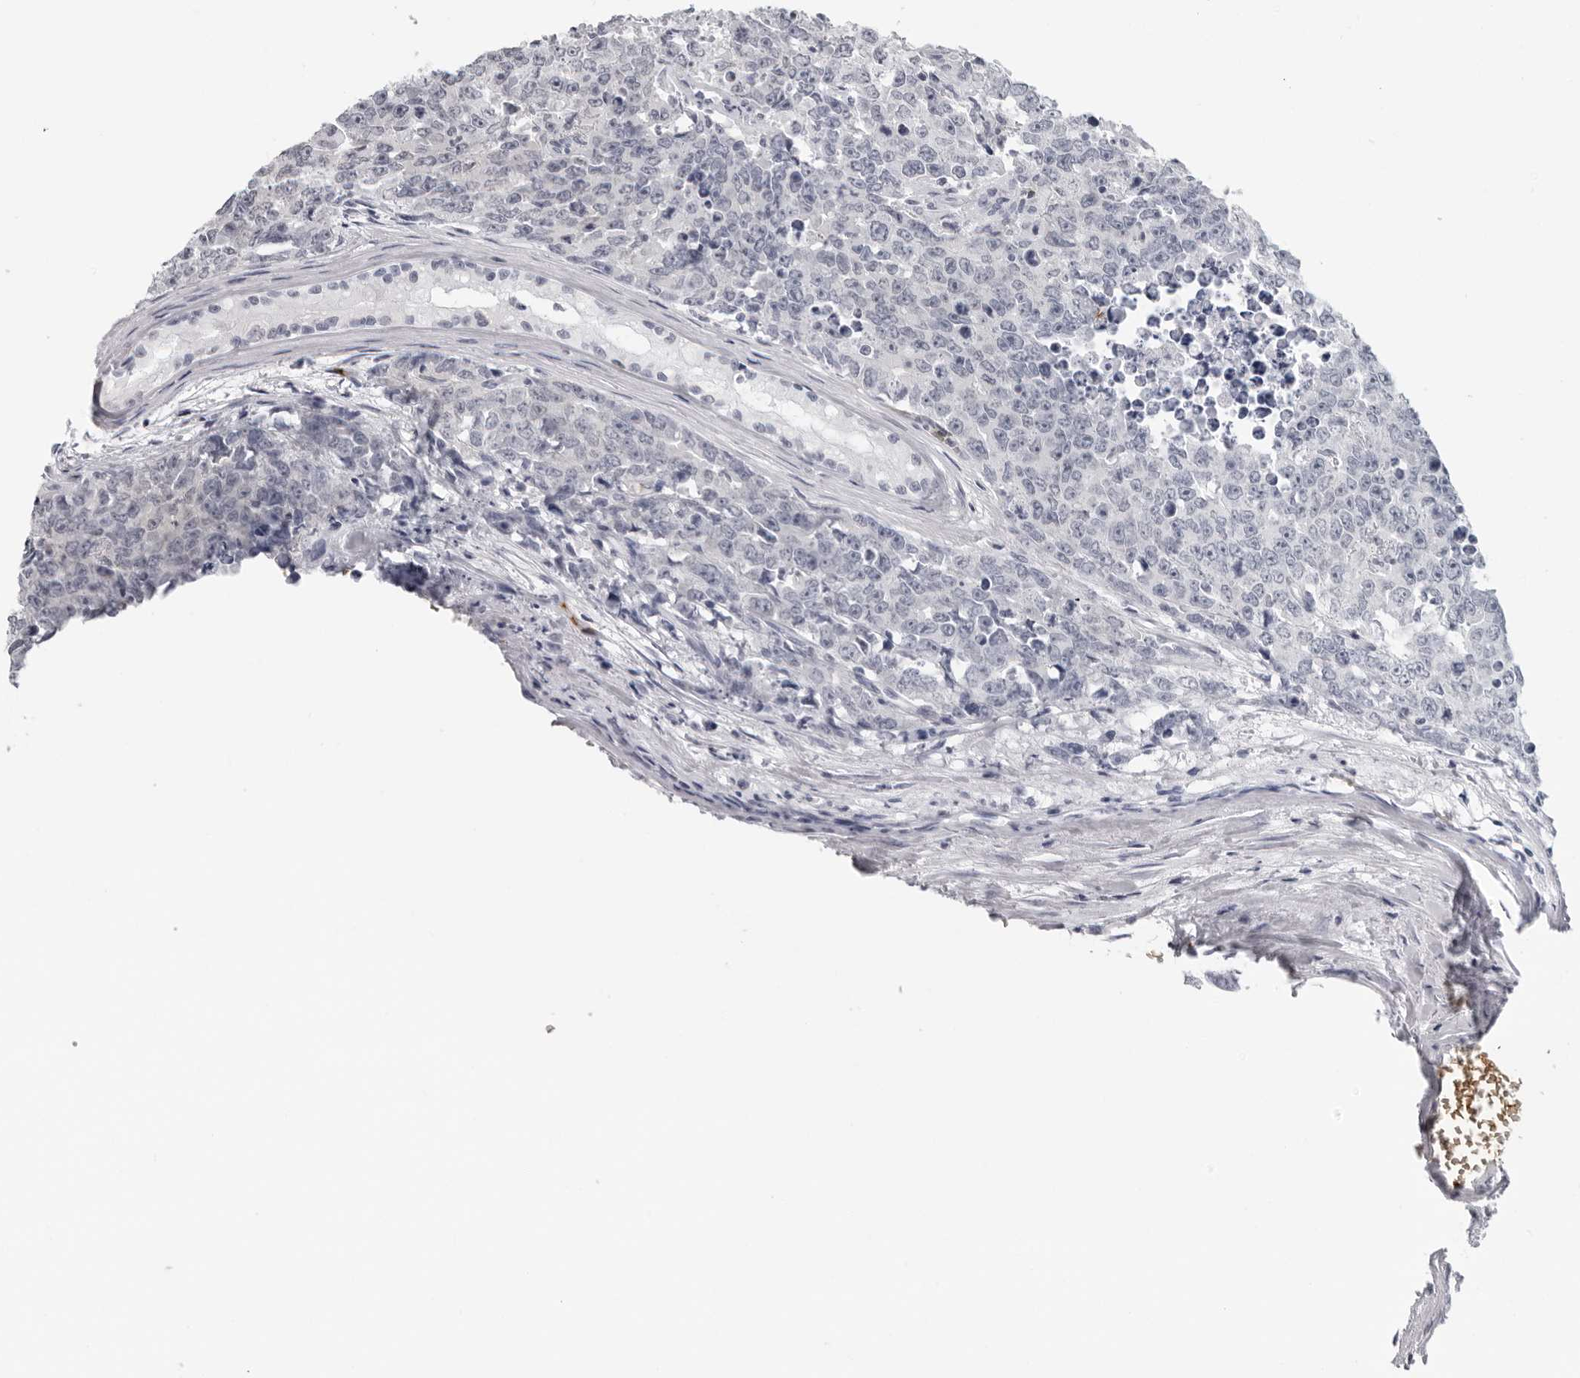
{"staining": {"intensity": "negative", "quantity": "none", "location": "none"}, "tissue": "testis cancer", "cell_type": "Tumor cells", "image_type": "cancer", "snomed": [{"axis": "morphology", "description": "Carcinoma, Embryonal, NOS"}, {"axis": "topography", "description": "Testis"}], "caption": "Histopathology image shows no significant protein staining in tumor cells of testis cancer.", "gene": "EPB41", "patient": {"sex": "male", "age": 28}}